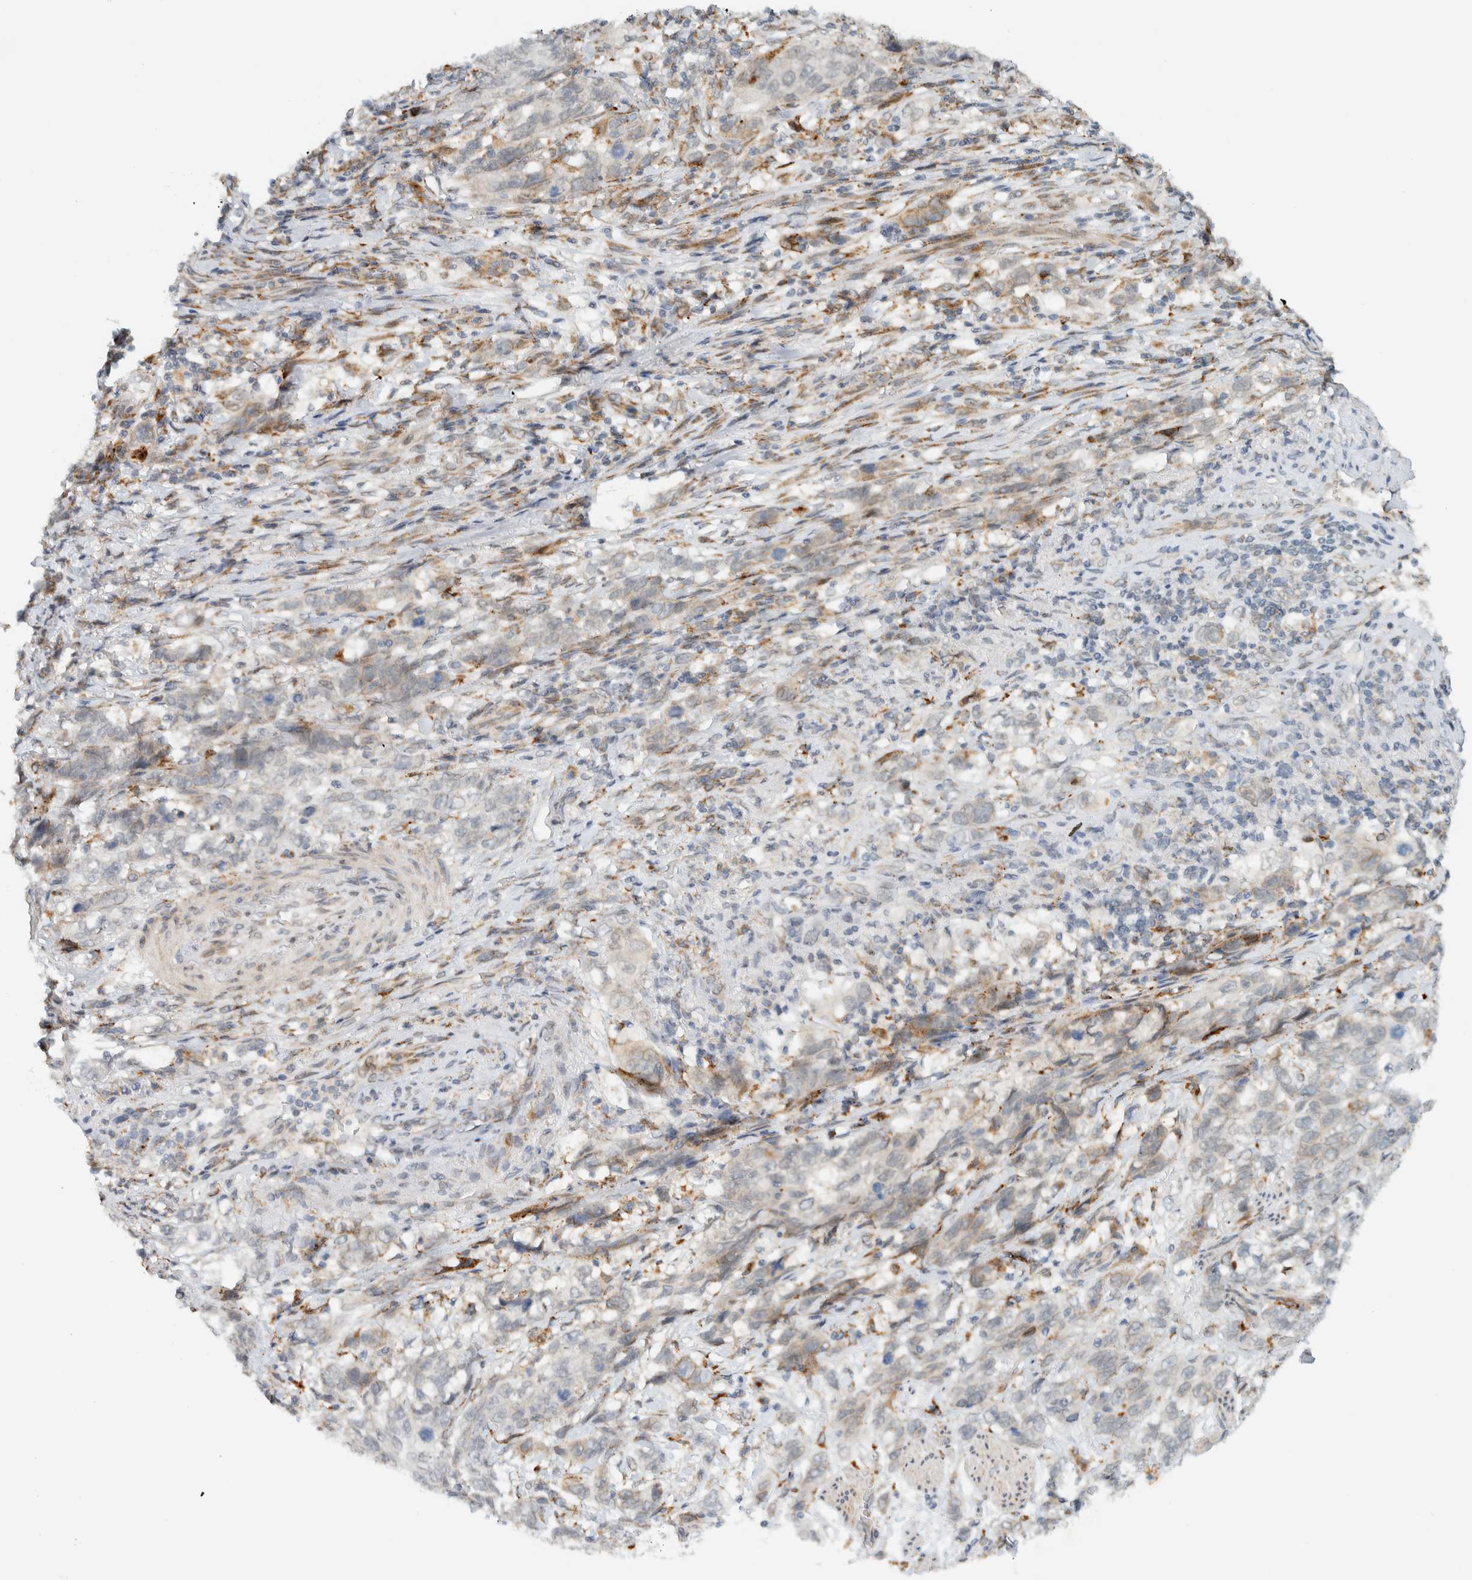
{"staining": {"intensity": "negative", "quantity": "none", "location": "none"}, "tissue": "stomach cancer", "cell_type": "Tumor cells", "image_type": "cancer", "snomed": [{"axis": "morphology", "description": "Adenocarcinoma, NOS"}, {"axis": "topography", "description": "Stomach"}], "caption": "IHC image of neoplastic tissue: stomach cancer stained with DAB (3,3'-diaminobenzidine) reveals no significant protein positivity in tumor cells.", "gene": "ITPRID1", "patient": {"sex": "male", "age": 48}}